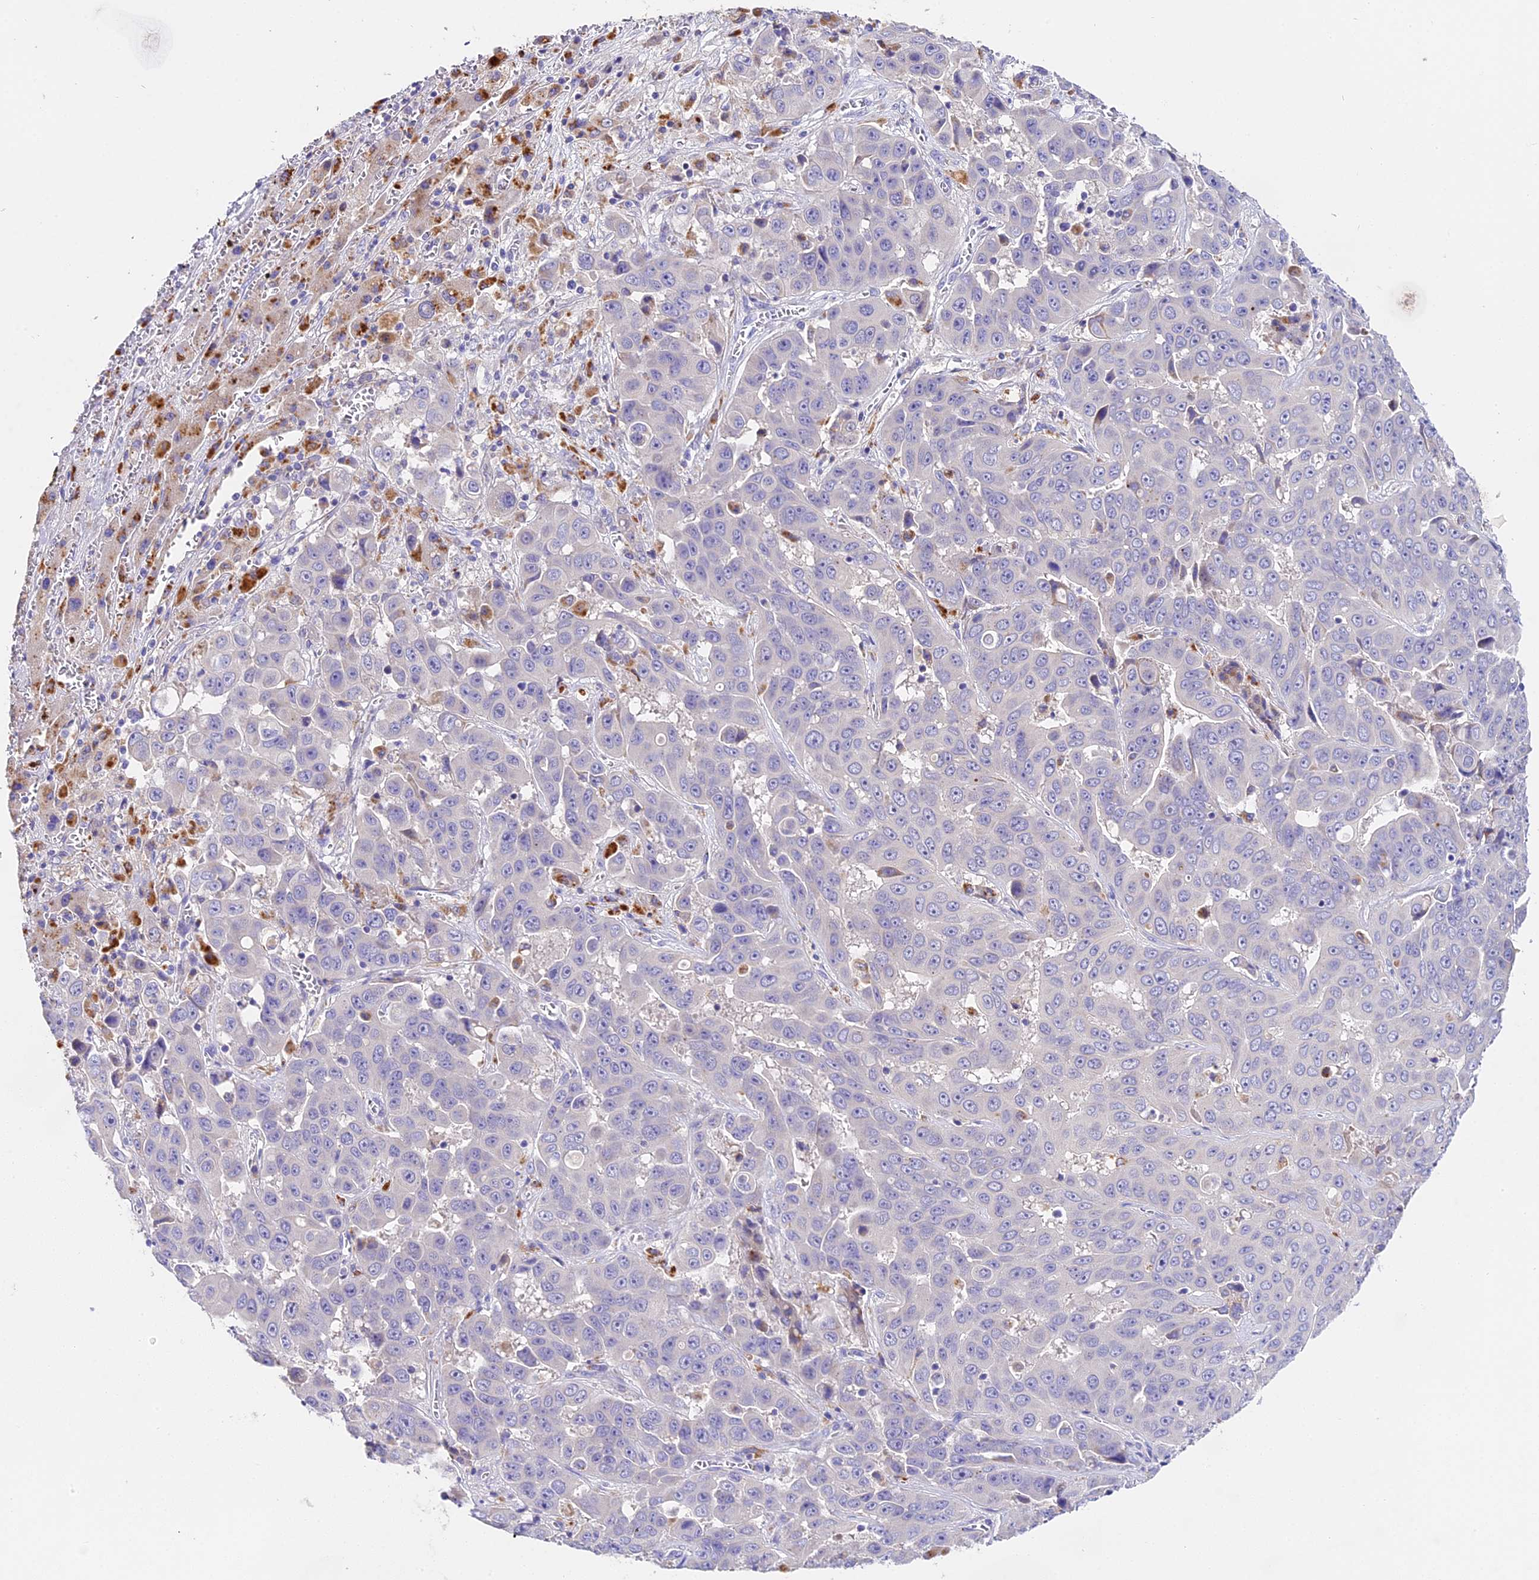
{"staining": {"intensity": "negative", "quantity": "none", "location": "none"}, "tissue": "liver cancer", "cell_type": "Tumor cells", "image_type": "cancer", "snomed": [{"axis": "morphology", "description": "Cholangiocarcinoma"}, {"axis": "topography", "description": "Liver"}], "caption": "This is an immunohistochemistry photomicrograph of cholangiocarcinoma (liver). There is no staining in tumor cells.", "gene": "LYPD6", "patient": {"sex": "female", "age": 52}}